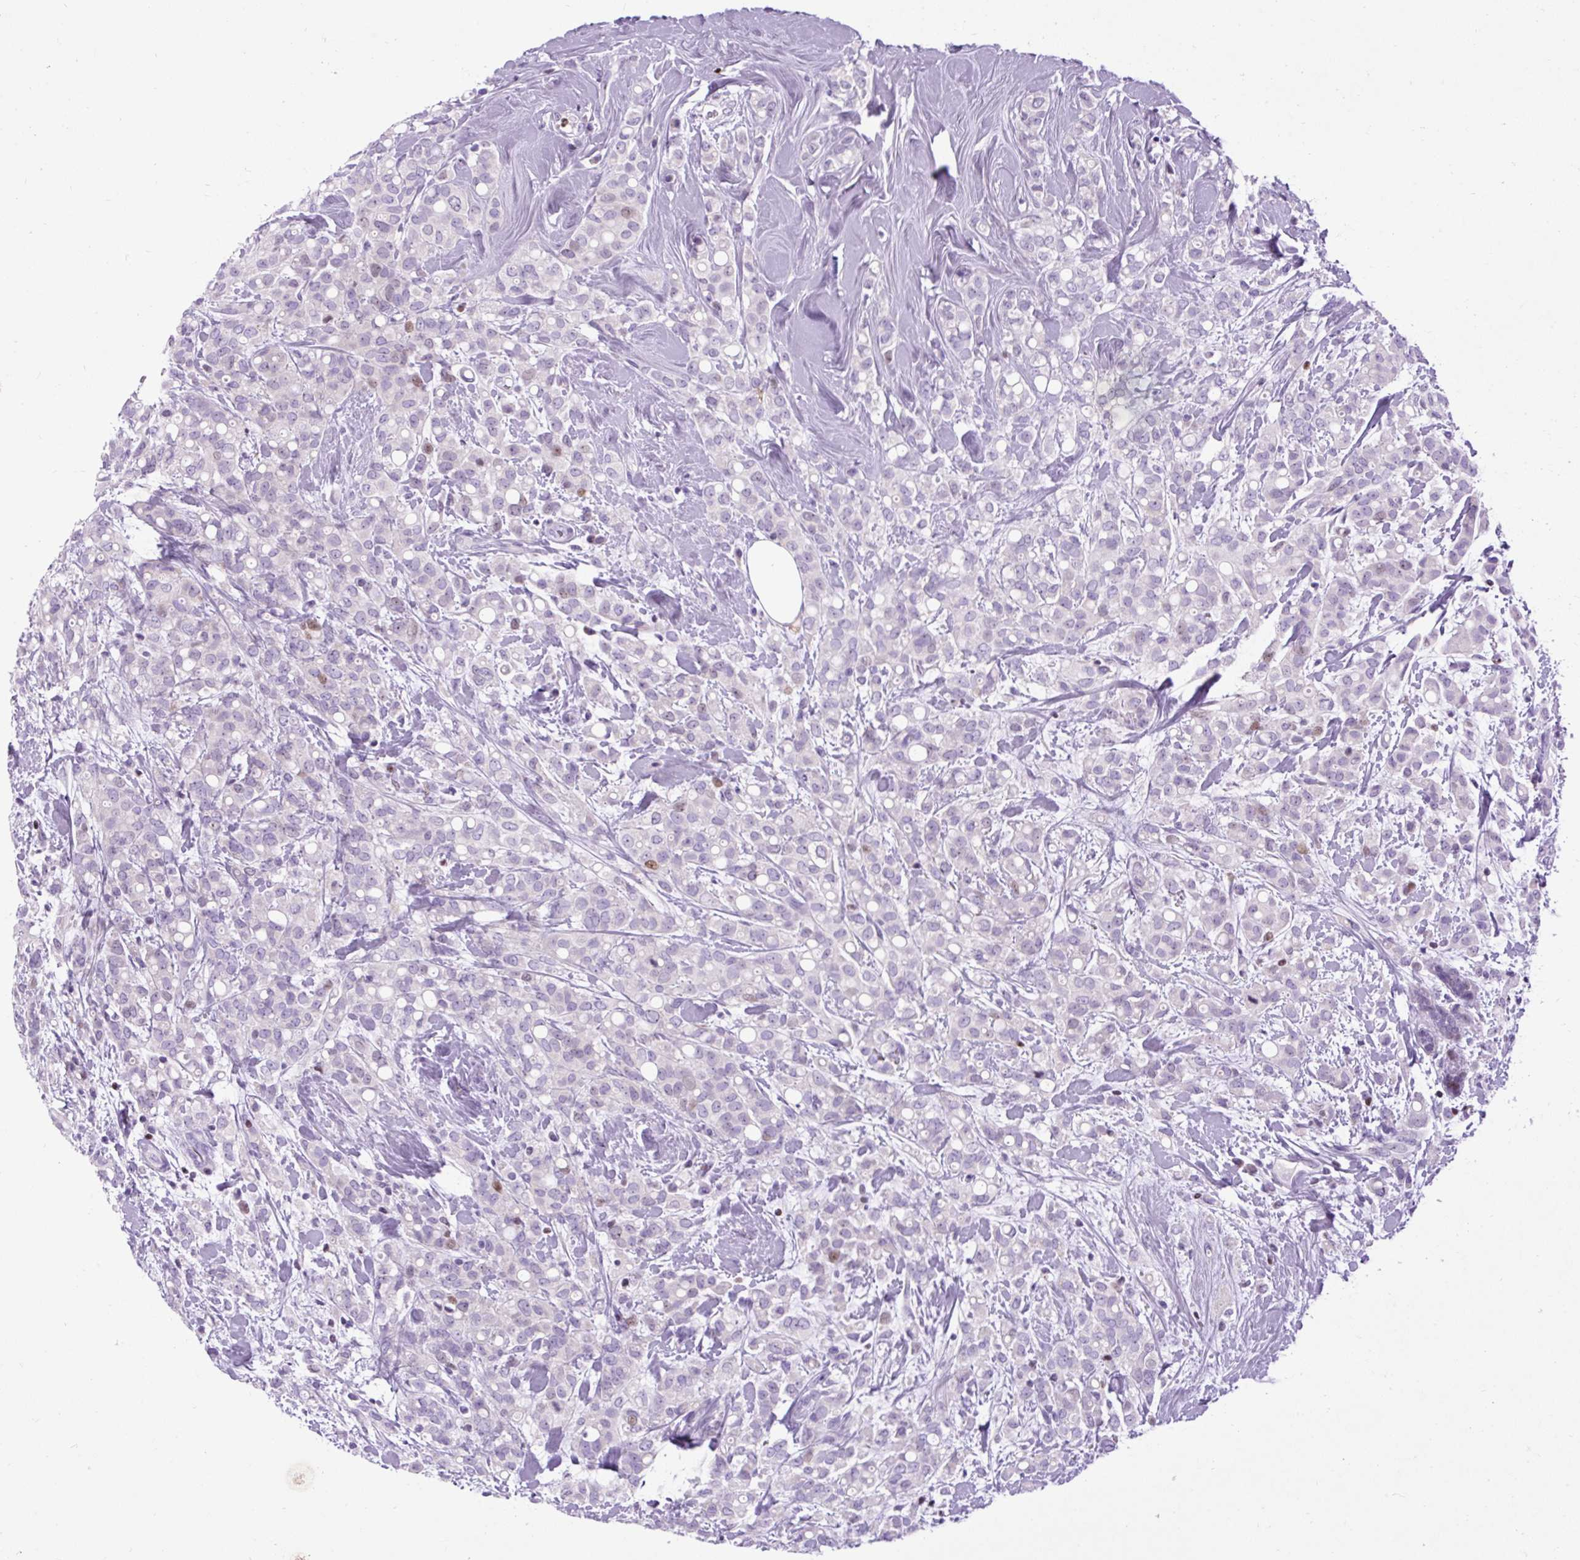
{"staining": {"intensity": "negative", "quantity": "none", "location": "none"}, "tissue": "breast cancer", "cell_type": "Tumor cells", "image_type": "cancer", "snomed": [{"axis": "morphology", "description": "Lobular carcinoma"}, {"axis": "topography", "description": "Breast"}], "caption": "This is a micrograph of IHC staining of breast cancer, which shows no expression in tumor cells.", "gene": "SPC24", "patient": {"sex": "female", "age": 68}}